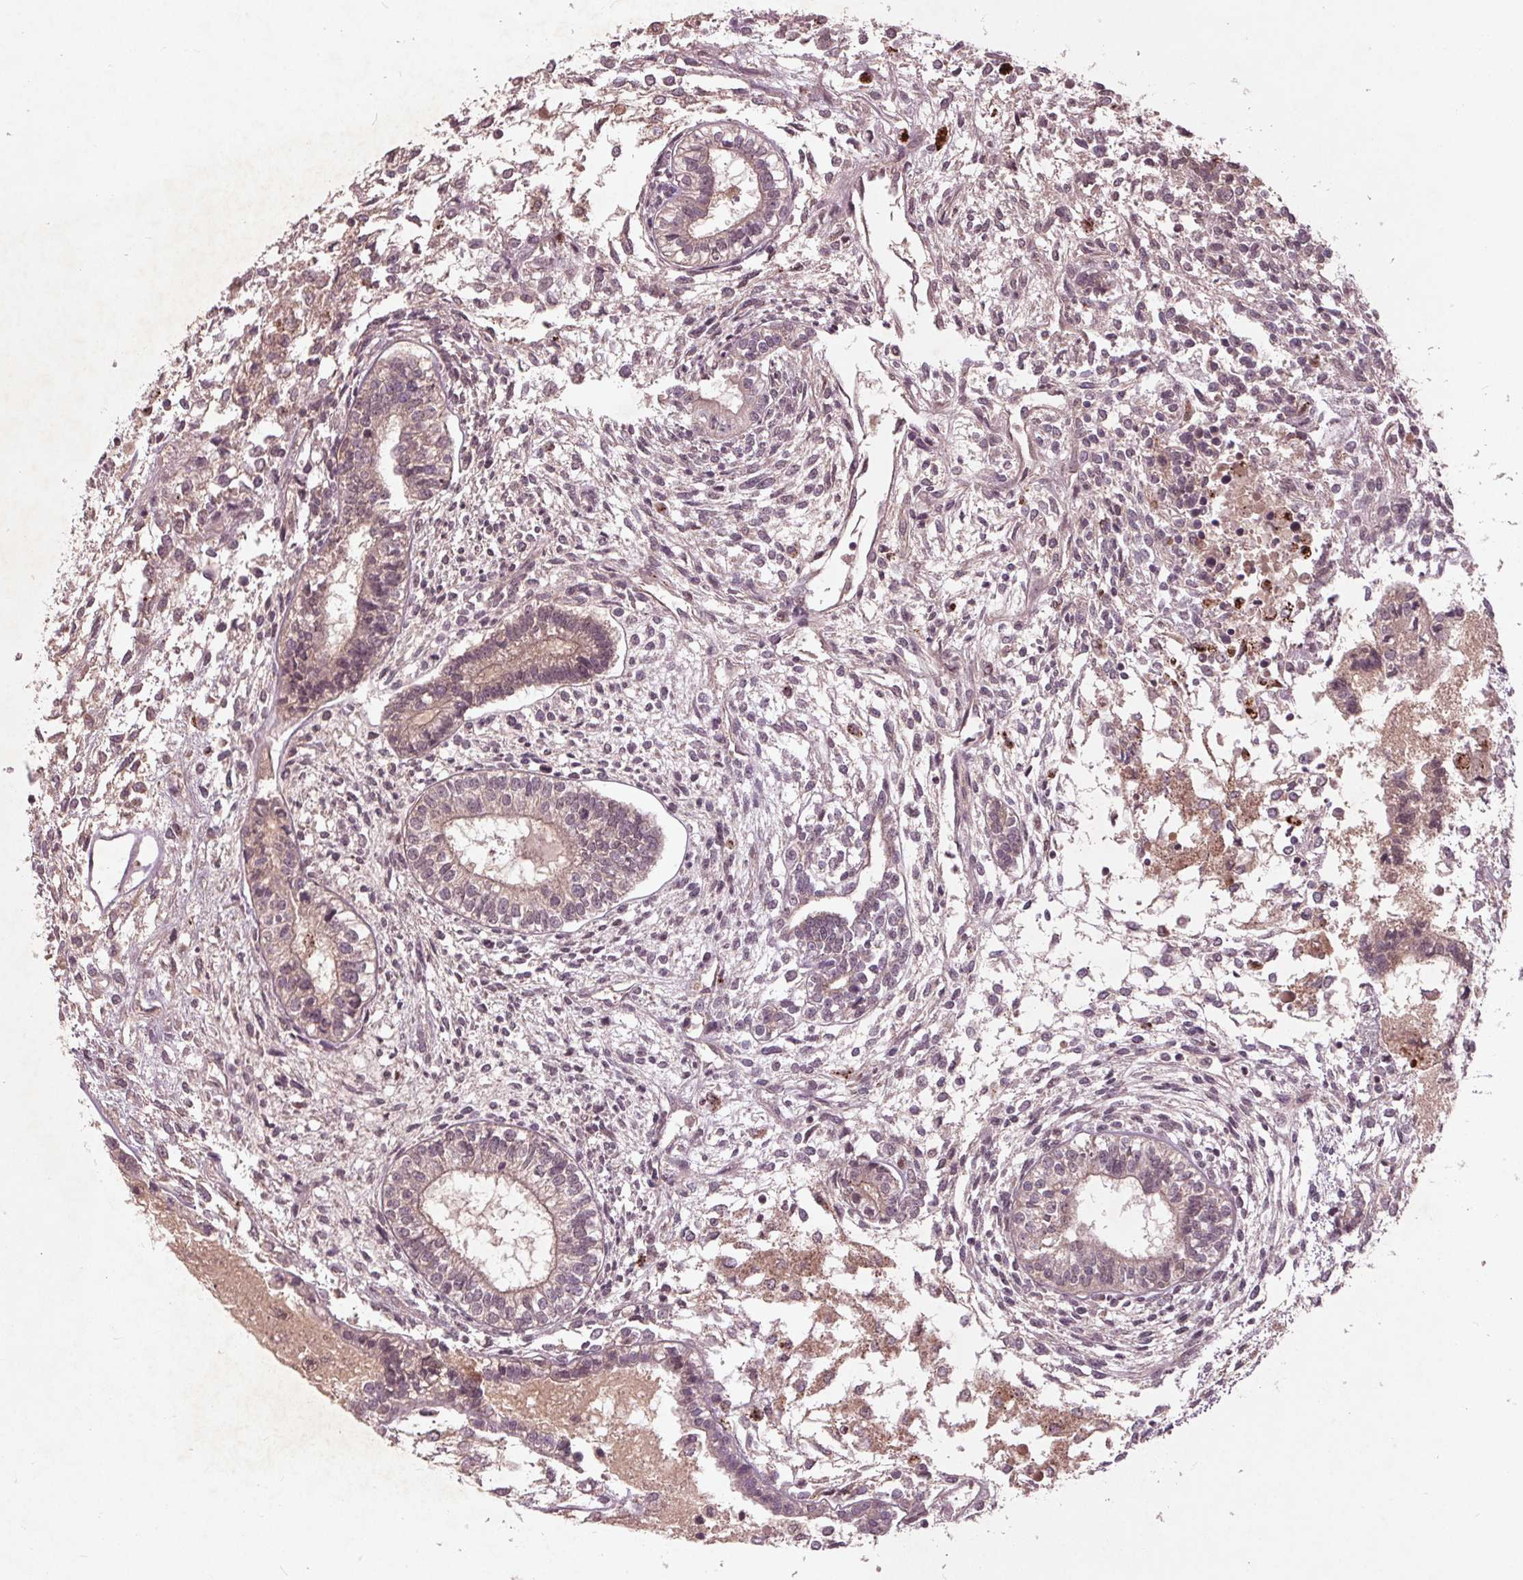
{"staining": {"intensity": "negative", "quantity": "none", "location": "none"}, "tissue": "testis cancer", "cell_type": "Tumor cells", "image_type": "cancer", "snomed": [{"axis": "morphology", "description": "Carcinoma, Embryonal, NOS"}, {"axis": "topography", "description": "Testis"}], "caption": "Protein analysis of testis embryonal carcinoma exhibits no significant expression in tumor cells.", "gene": "CDKL4", "patient": {"sex": "male", "age": 37}}